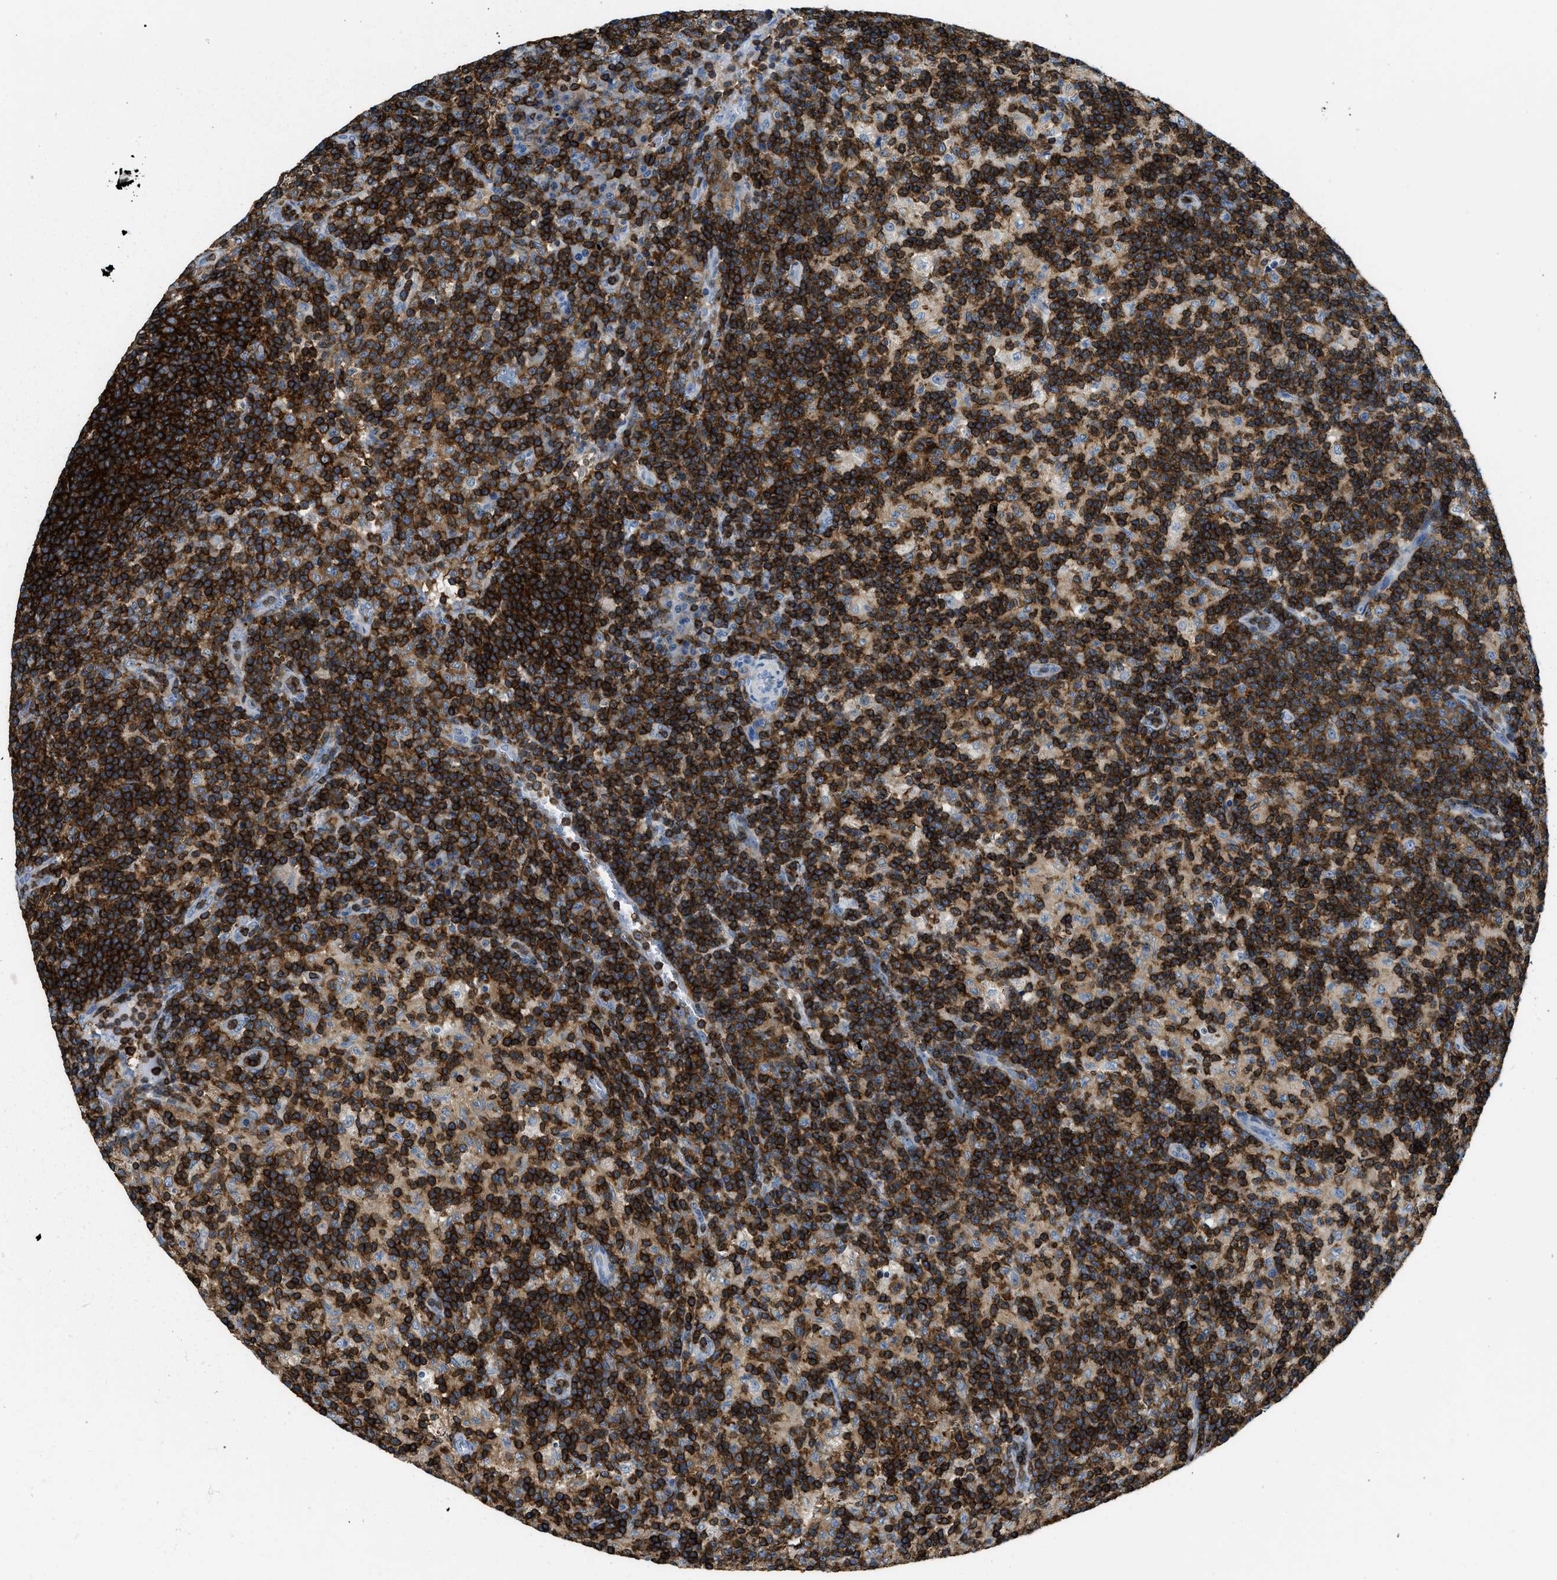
{"staining": {"intensity": "strong", "quantity": ">75%", "location": "cytoplasmic/membranous"}, "tissue": "lymph node", "cell_type": "Germinal center cells", "image_type": "normal", "snomed": [{"axis": "morphology", "description": "Normal tissue, NOS"}, {"axis": "morphology", "description": "Inflammation, NOS"}, {"axis": "topography", "description": "Lymph node"}], "caption": "Lymph node stained for a protein (brown) reveals strong cytoplasmic/membranous positive expression in about >75% of germinal center cells.", "gene": "FAM151A", "patient": {"sex": "male", "age": 55}}